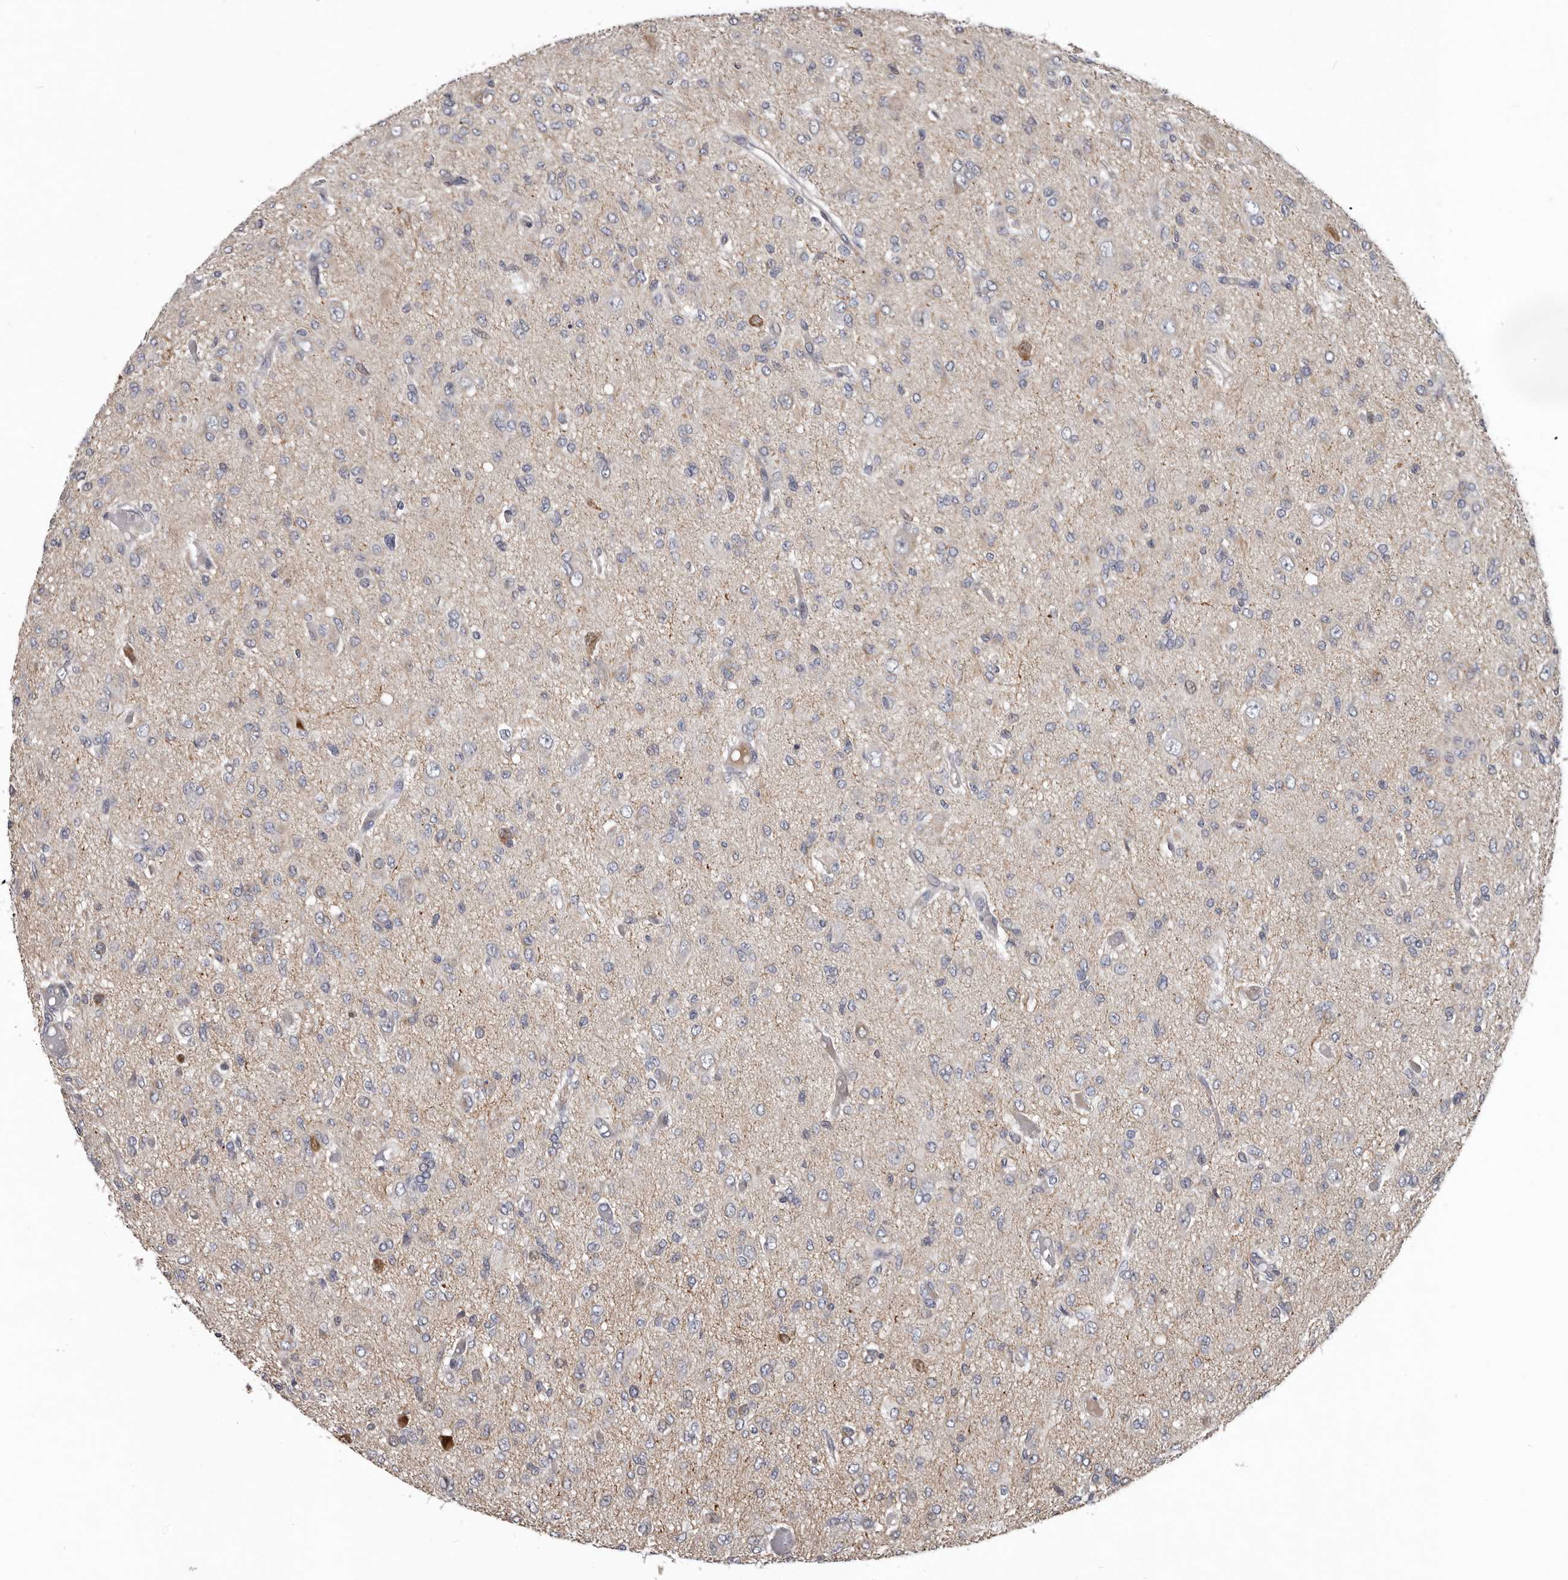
{"staining": {"intensity": "negative", "quantity": "none", "location": "none"}, "tissue": "glioma", "cell_type": "Tumor cells", "image_type": "cancer", "snomed": [{"axis": "morphology", "description": "Glioma, malignant, High grade"}, {"axis": "topography", "description": "Brain"}], "caption": "A photomicrograph of human glioma is negative for staining in tumor cells.", "gene": "RNF217", "patient": {"sex": "female", "age": 59}}